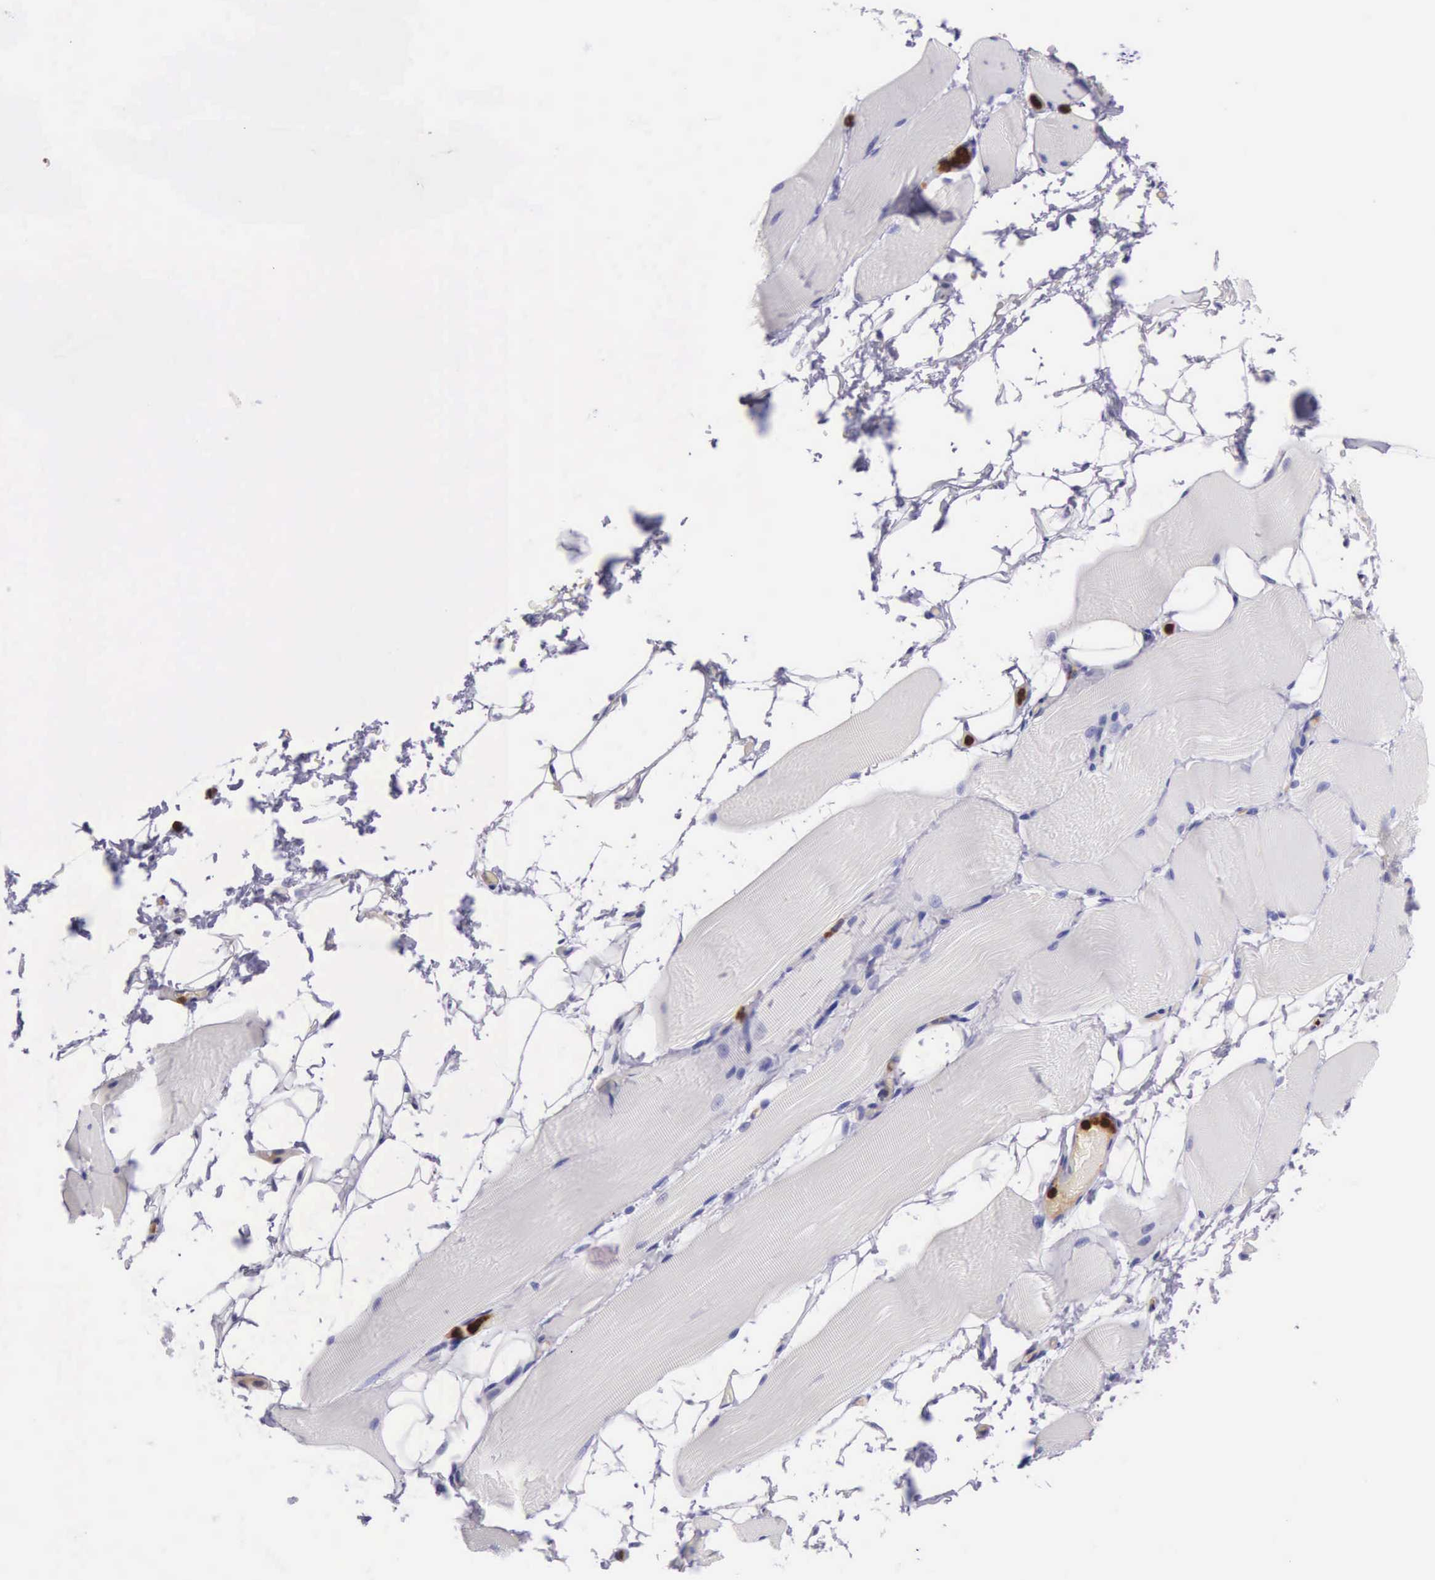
{"staining": {"intensity": "negative", "quantity": "none", "location": "none"}, "tissue": "skeletal muscle", "cell_type": "Myocytes", "image_type": "normal", "snomed": [{"axis": "morphology", "description": "Normal tissue, NOS"}, {"axis": "topography", "description": "Skeletal muscle"}, {"axis": "topography", "description": "Parathyroid gland"}], "caption": "IHC histopathology image of benign human skeletal muscle stained for a protein (brown), which exhibits no positivity in myocytes. Brightfield microscopy of immunohistochemistry (IHC) stained with DAB (3,3'-diaminobenzidine) (brown) and hematoxylin (blue), captured at high magnification.", "gene": "FCN1", "patient": {"sex": "female", "age": 37}}